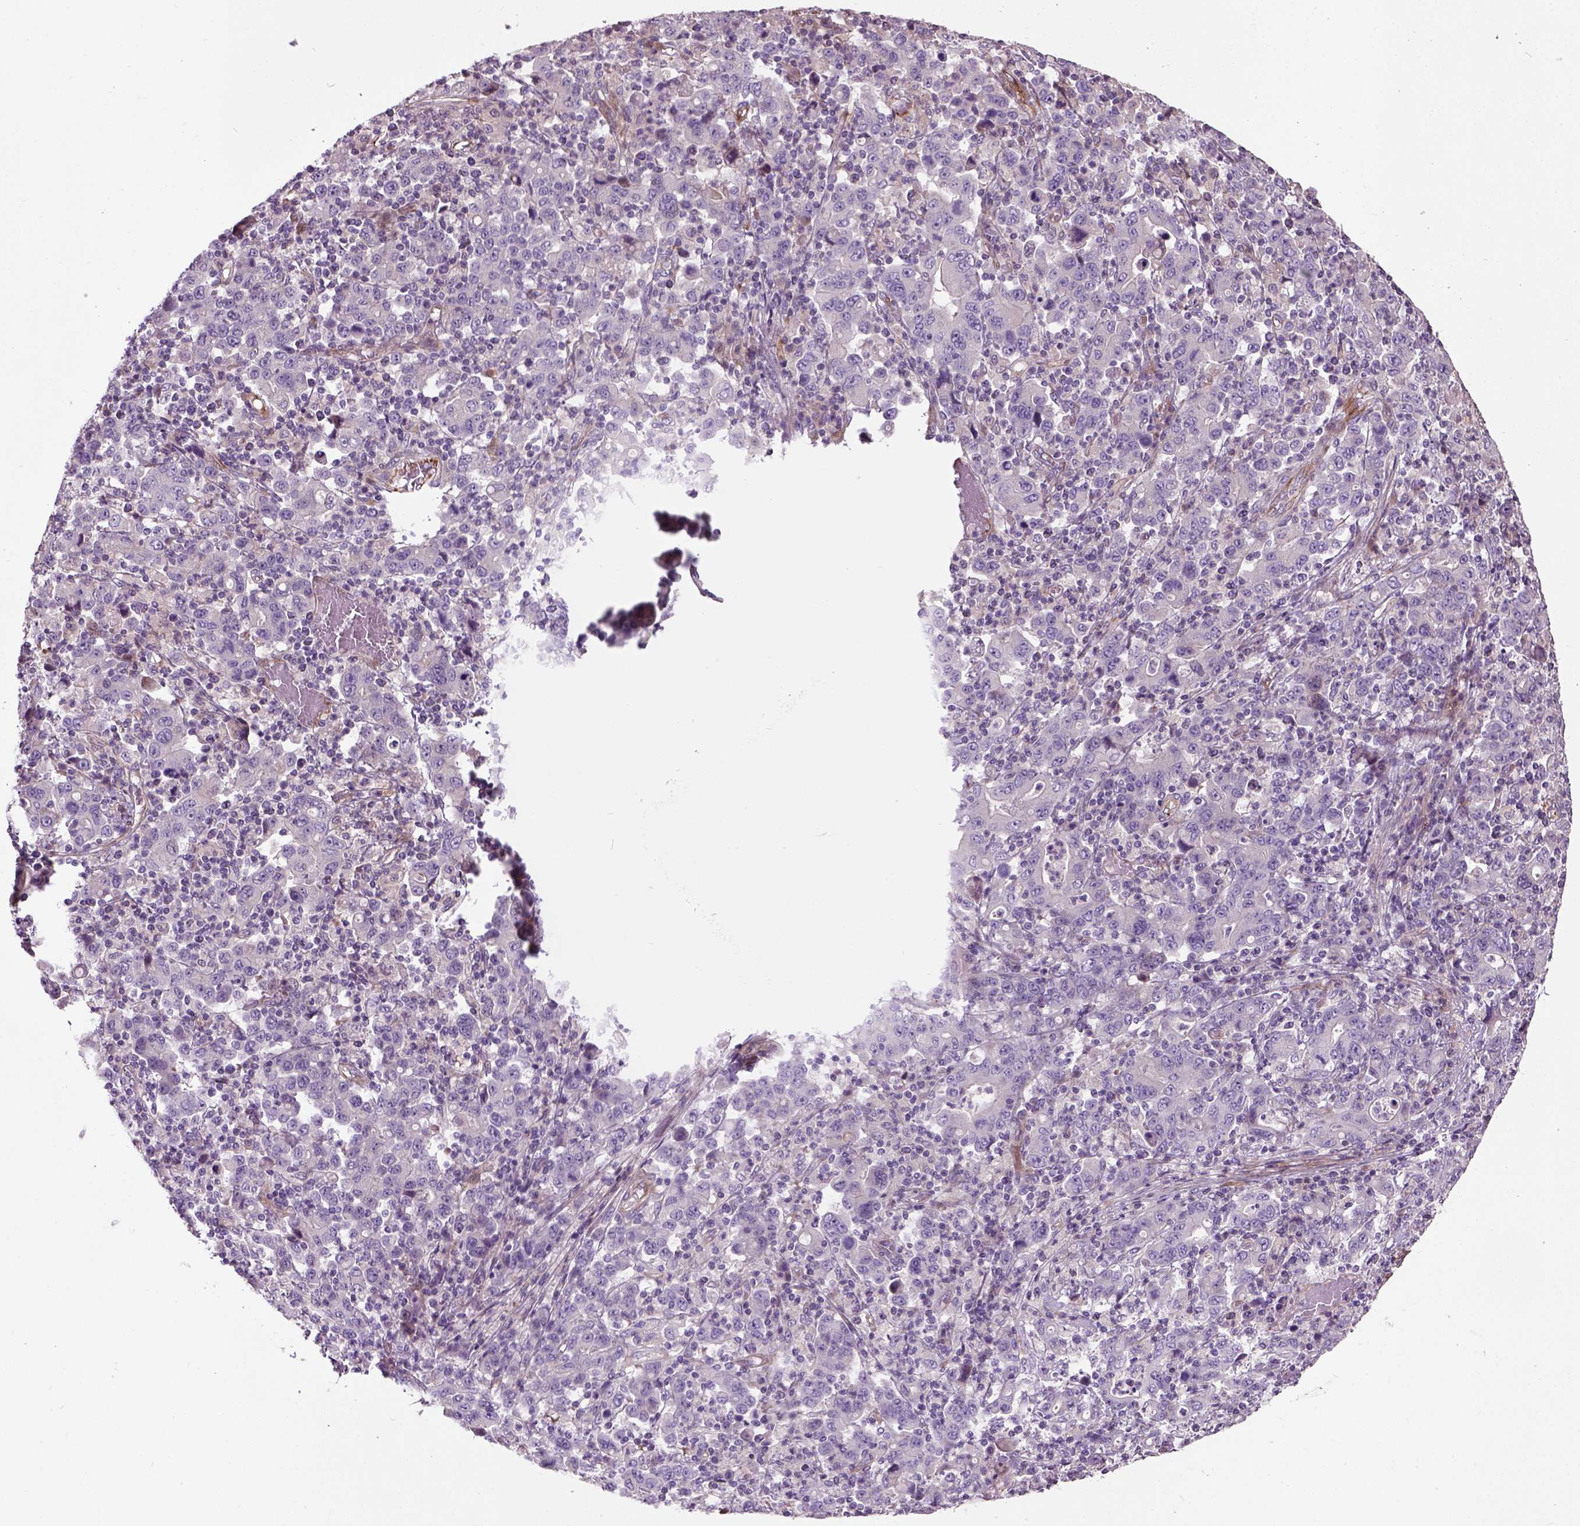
{"staining": {"intensity": "negative", "quantity": "none", "location": "none"}, "tissue": "stomach cancer", "cell_type": "Tumor cells", "image_type": "cancer", "snomed": [{"axis": "morphology", "description": "Adenocarcinoma, NOS"}, {"axis": "topography", "description": "Stomach, upper"}], "caption": "This is a histopathology image of immunohistochemistry staining of adenocarcinoma (stomach), which shows no staining in tumor cells.", "gene": "PKP3", "patient": {"sex": "male", "age": 69}}